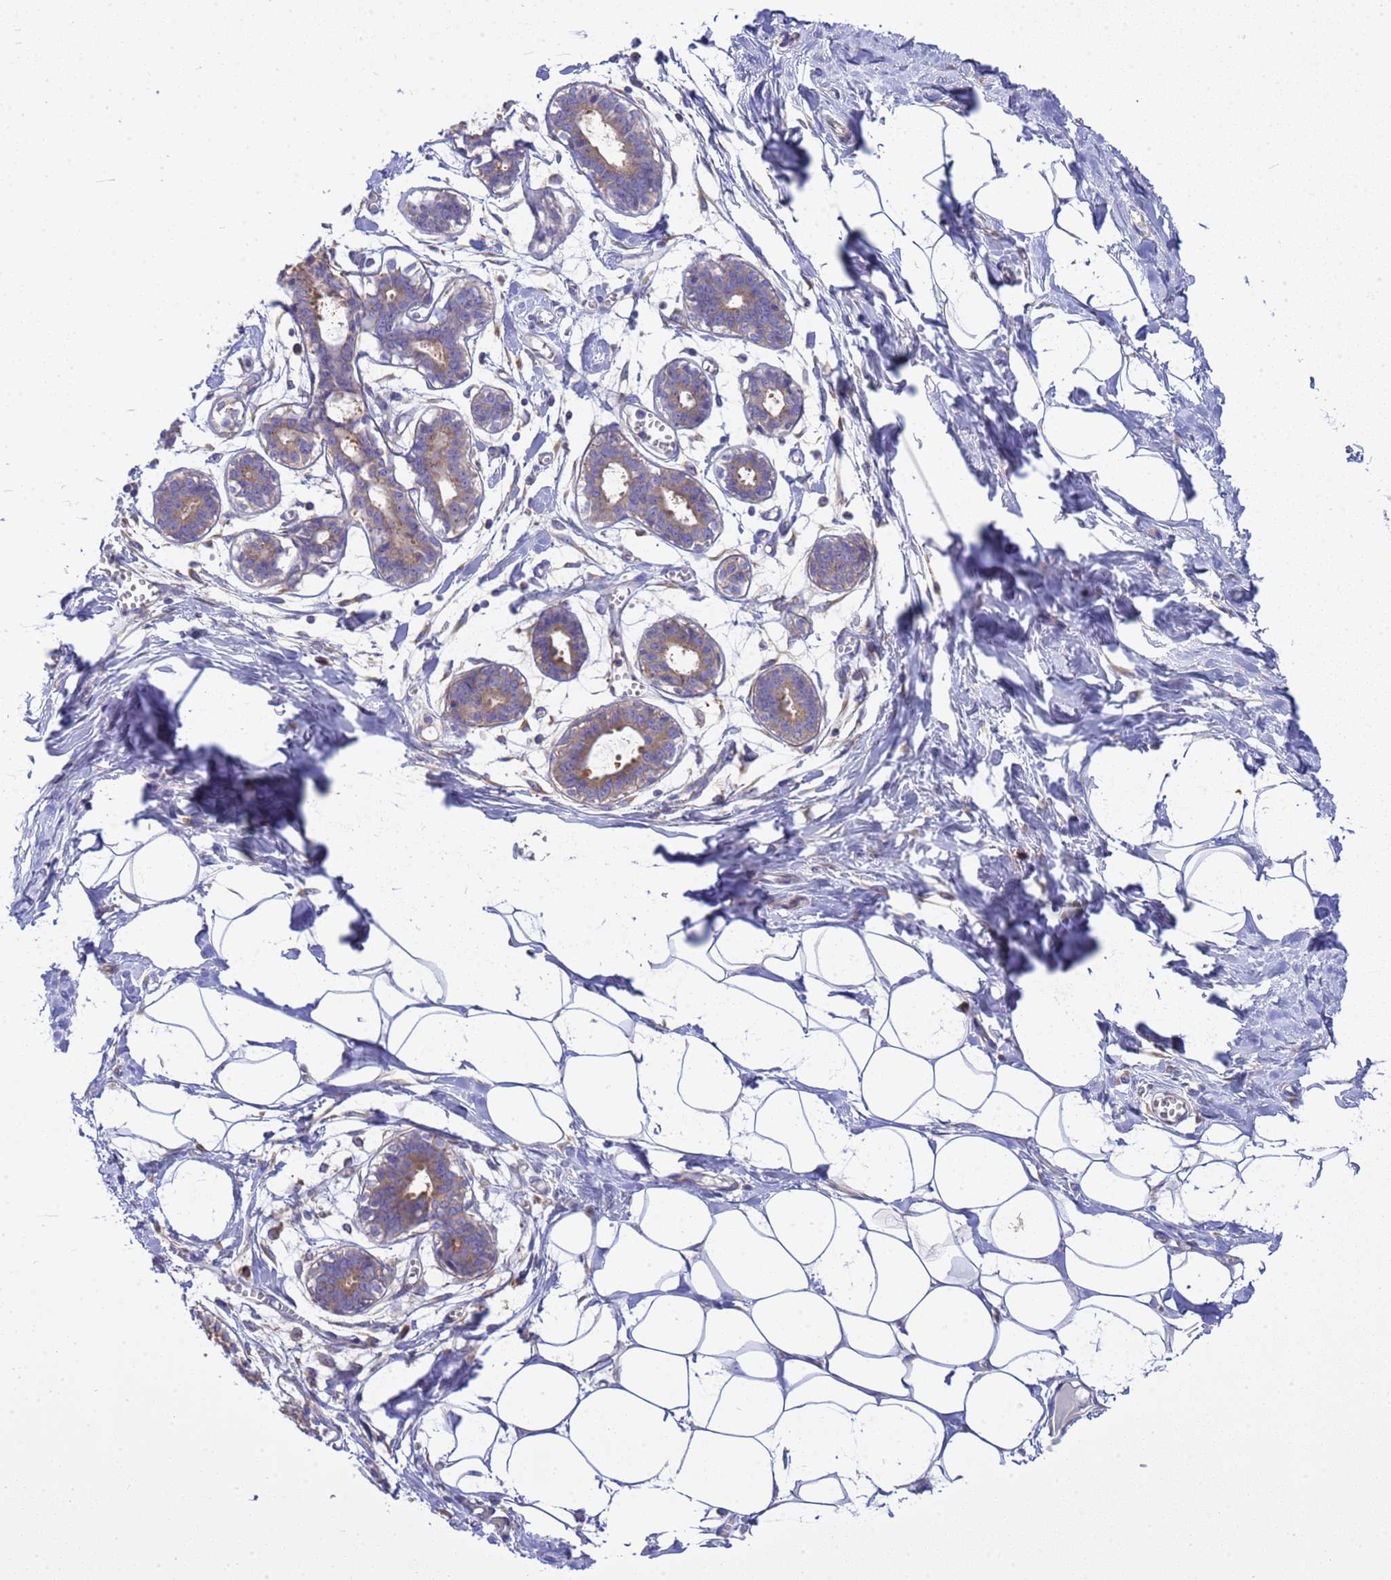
{"staining": {"intensity": "negative", "quantity": "none", "location": "none"}, "tissue": "breast", "cell_type": "Adipocytes", "image_type": "normal", "snomed": [{"axis": "morphology", "description": "Normal tissue, NOS"}, {"axis": "topography", "description": "Breast"}], "caption": "The image reveals no significant staining in adipocytes of breast.", "gene": "ANAPC1", "patient": {"sex": "female", "age": 27}}